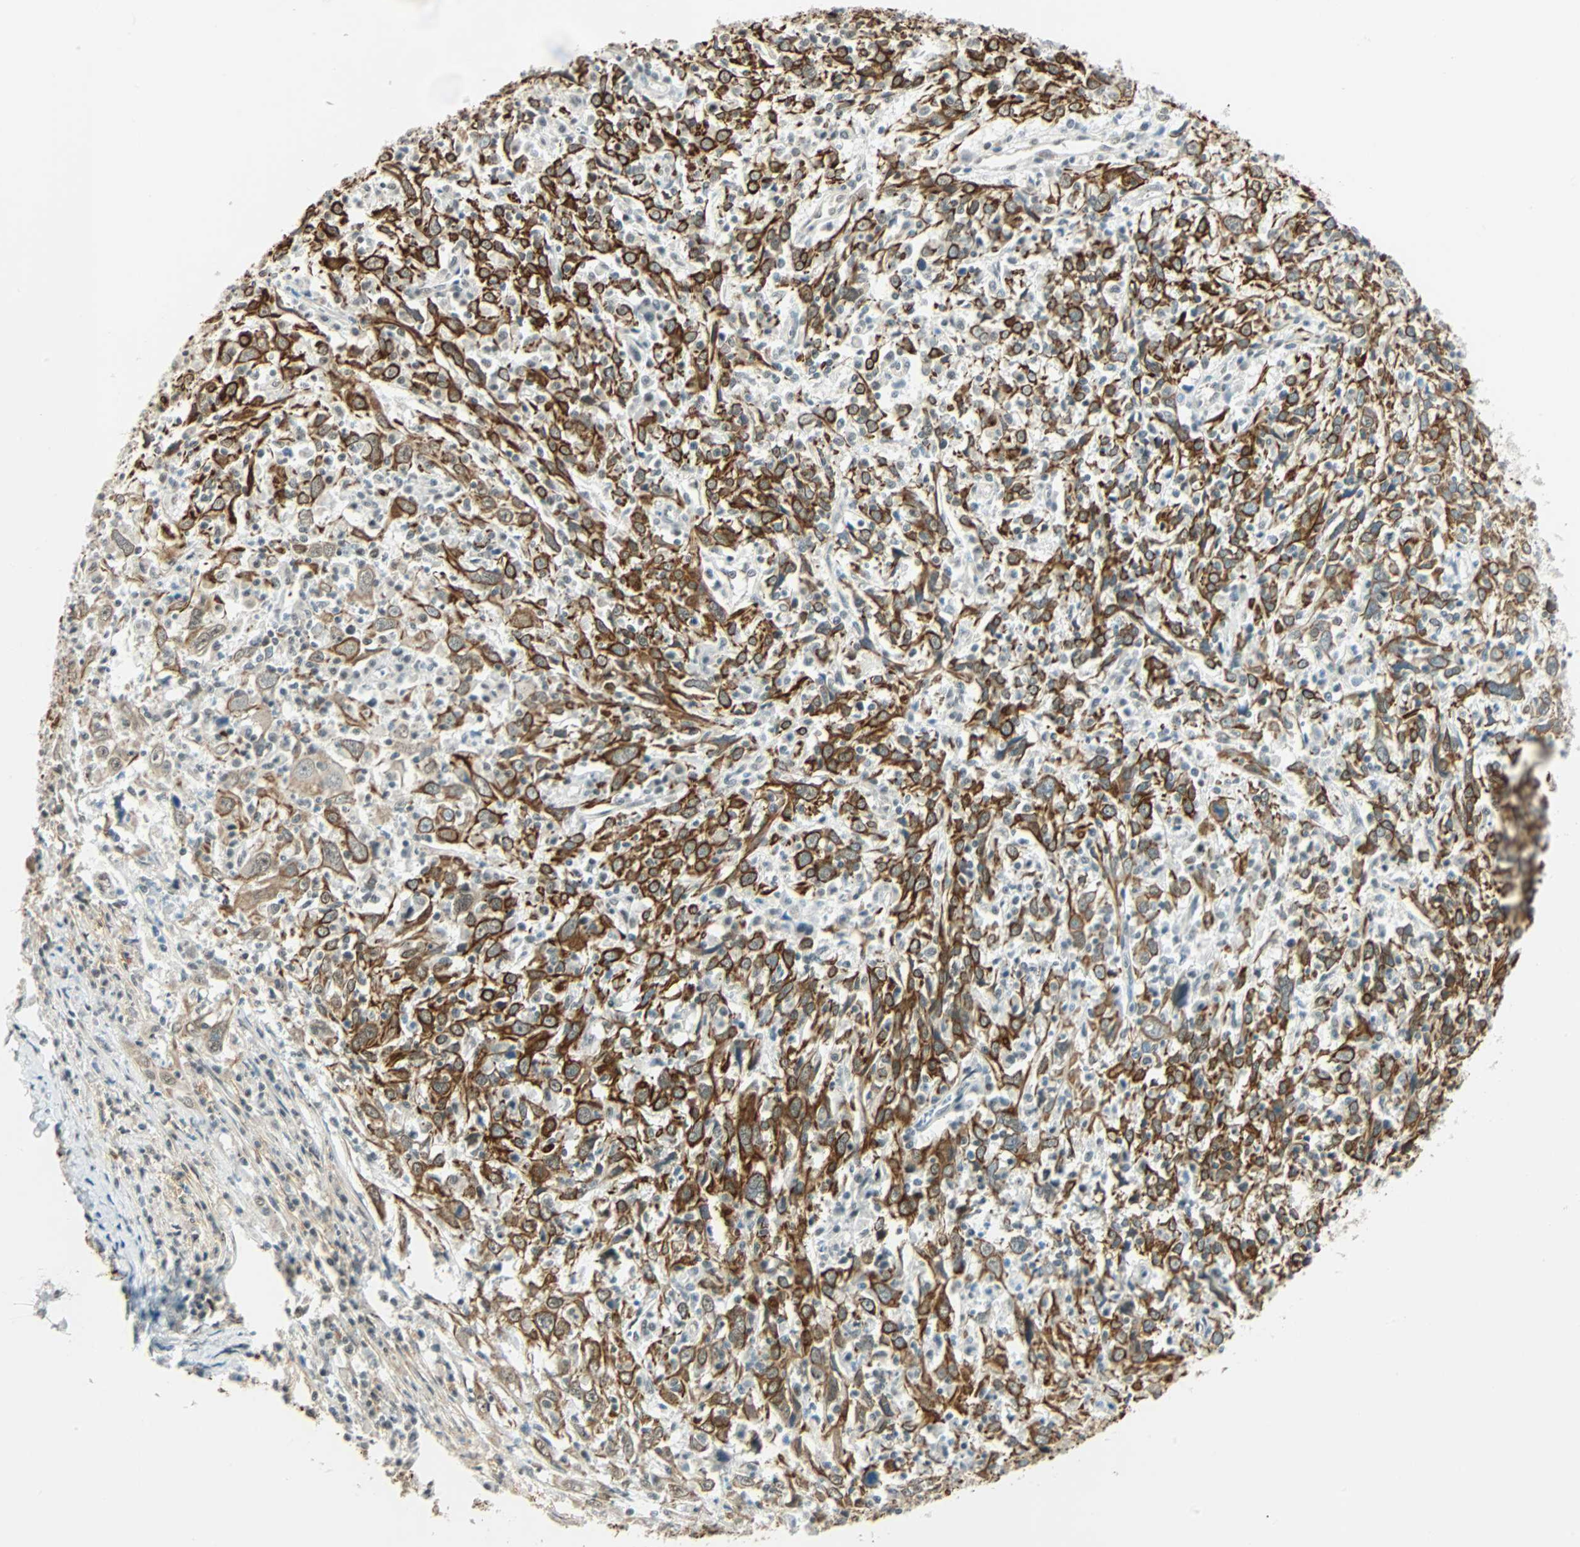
{"staining": {"intensity": "strong", "quantity": ">75%", "location": "cytoplasmic/membranous"}, "tissue": "cervical cancer", "cell_type": "Tumor cells", "image_type": "cancer", "snomed": [{"axis": "morphology", "description": "Squamous cell carcinoma, NOS"}, {"axis": "topography", "description": "Cervix"}], "caption": "Cervical cancer (squamous cell carcinoma) stained with a brown dye displays strong cytoplasmic/membranous positive positivity in about >75% of tumor cells.", "gene": "NELFE", "patient": {"sex": "female", "age": 46}}